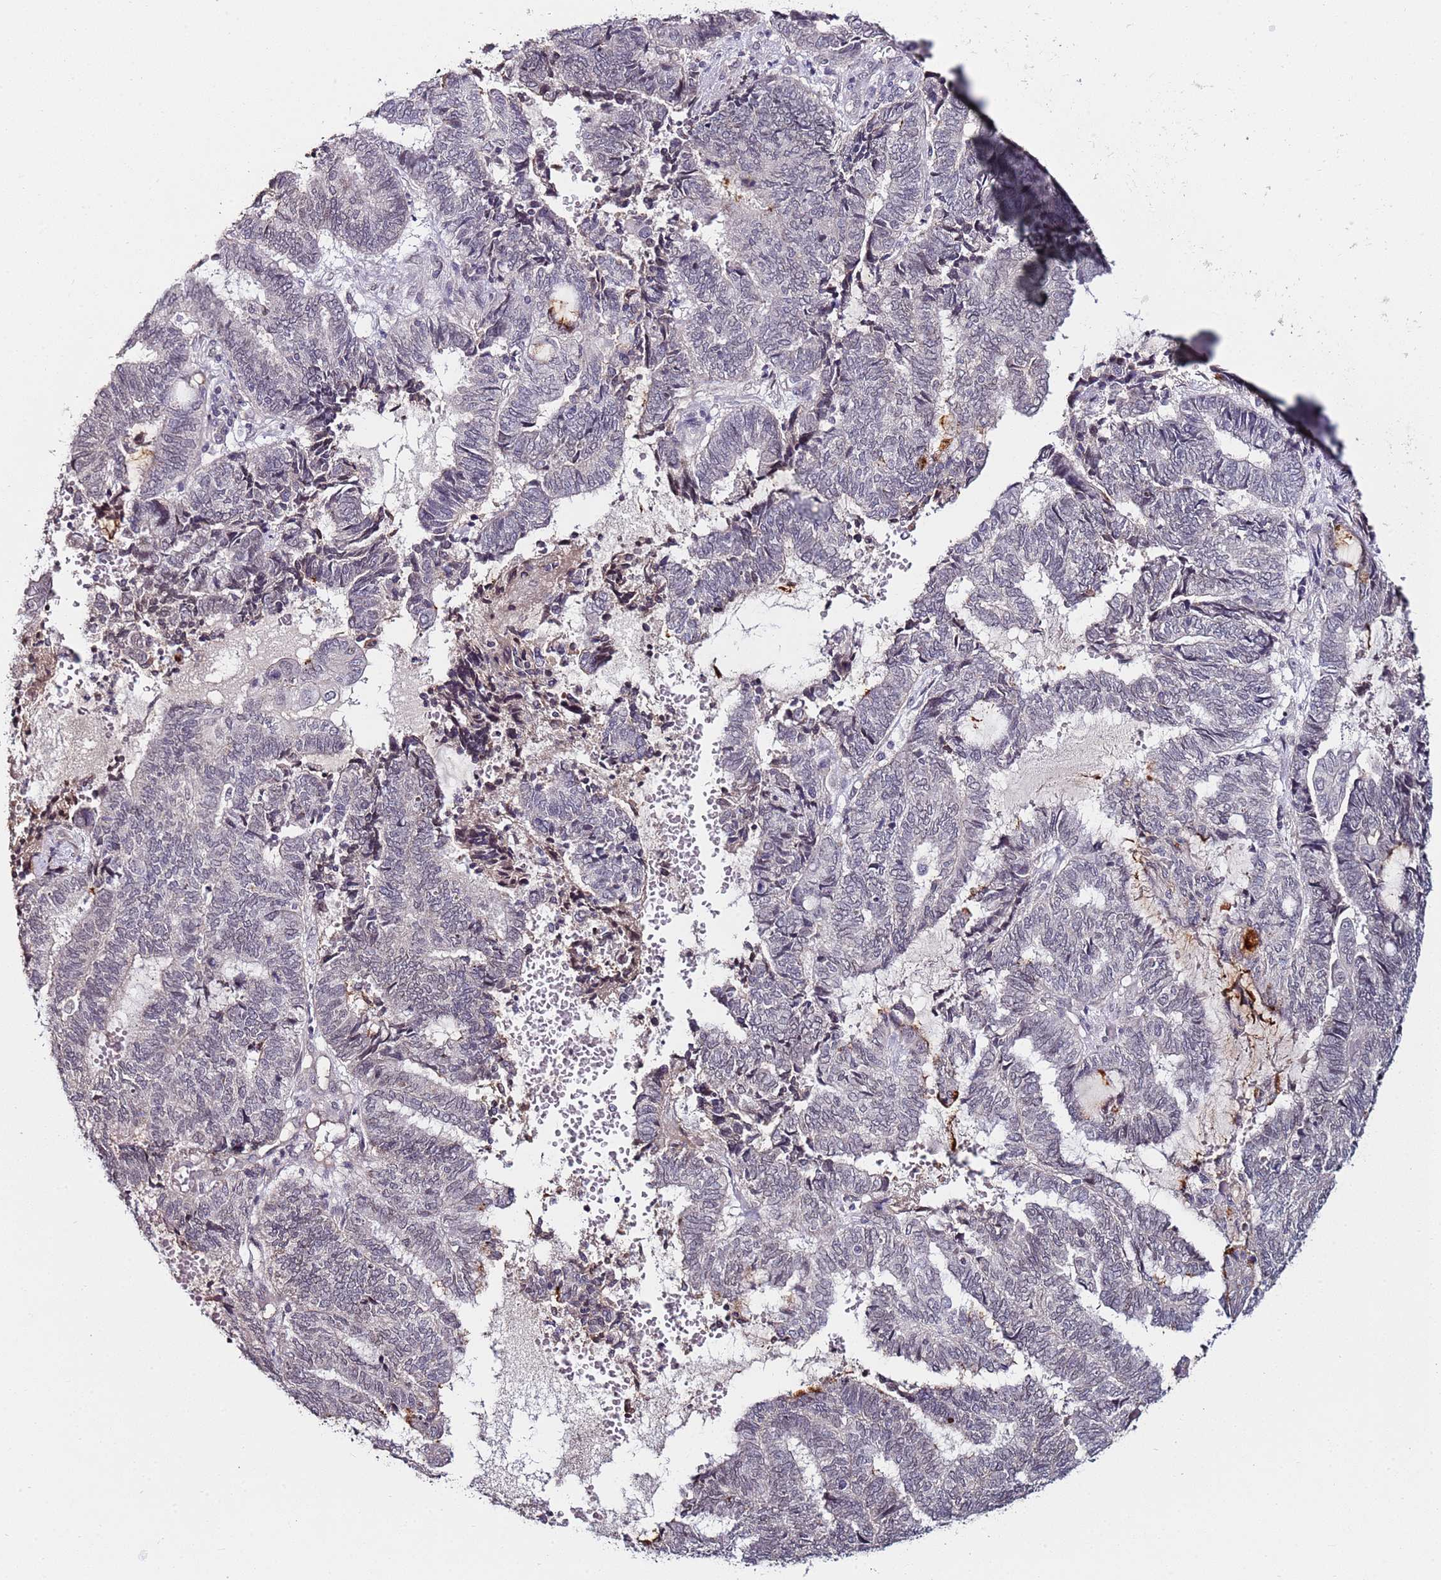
{"staining": {"intensity": "negative", "quantity": "none", "location": "none"}, "tissue": "endometrial cancer", "cell_type": "Tumor cells", "image_type": "cancer", "snomed": [{"axis": "morphology", "description": "Adenocarcinoma, NOS"}, {"axis": "topography", "description": "Uterus"}, {"axis": "topography", "description": "Endometrium"}], "caption": "Tumor cells show no significant expression in endometrial adenocarcinoma.", "gene": "DUSP28", "patient": {"sex": "female", "age": 70}}